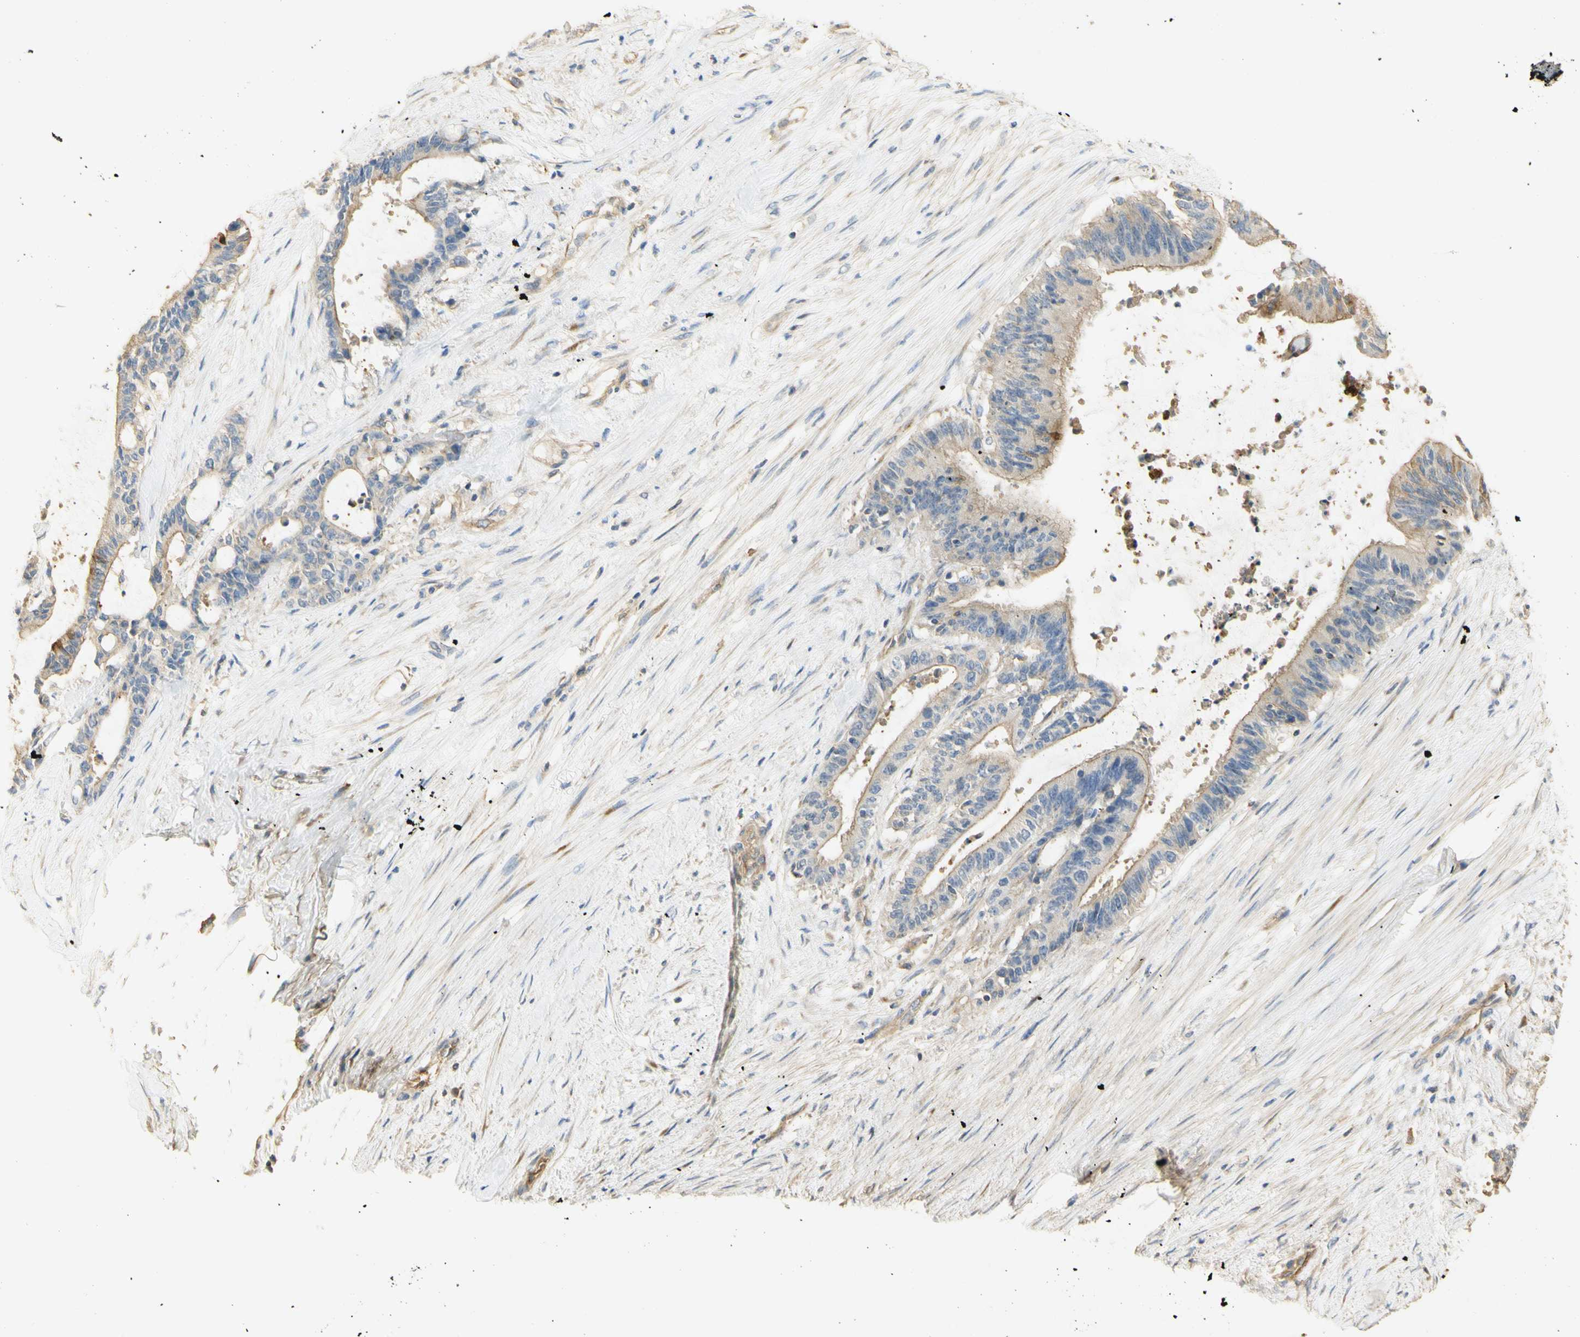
{"staining": {"intensity": "moderate", "quantity": "25%-75%", "location": "cytoplasmic/membranous"}, "tissue": "liver cancer", "cell_type": "Tumor cells", "image_type": "cancer", "snomed": [{"axis": "morphology", "description": "Cholangiocarcinoma"}, {"axis": "topography", "description": "Liver"}], "caption": "IHC histopathology image of liver cholangiocarcinoma stained for a protein (brown), which displays medium levels of moderate cytoplasmic/membranous staining in about 25%-75% of tumor cells.", "gene": "KCNE4", "patient": {"sex": "female", "age": 73}}